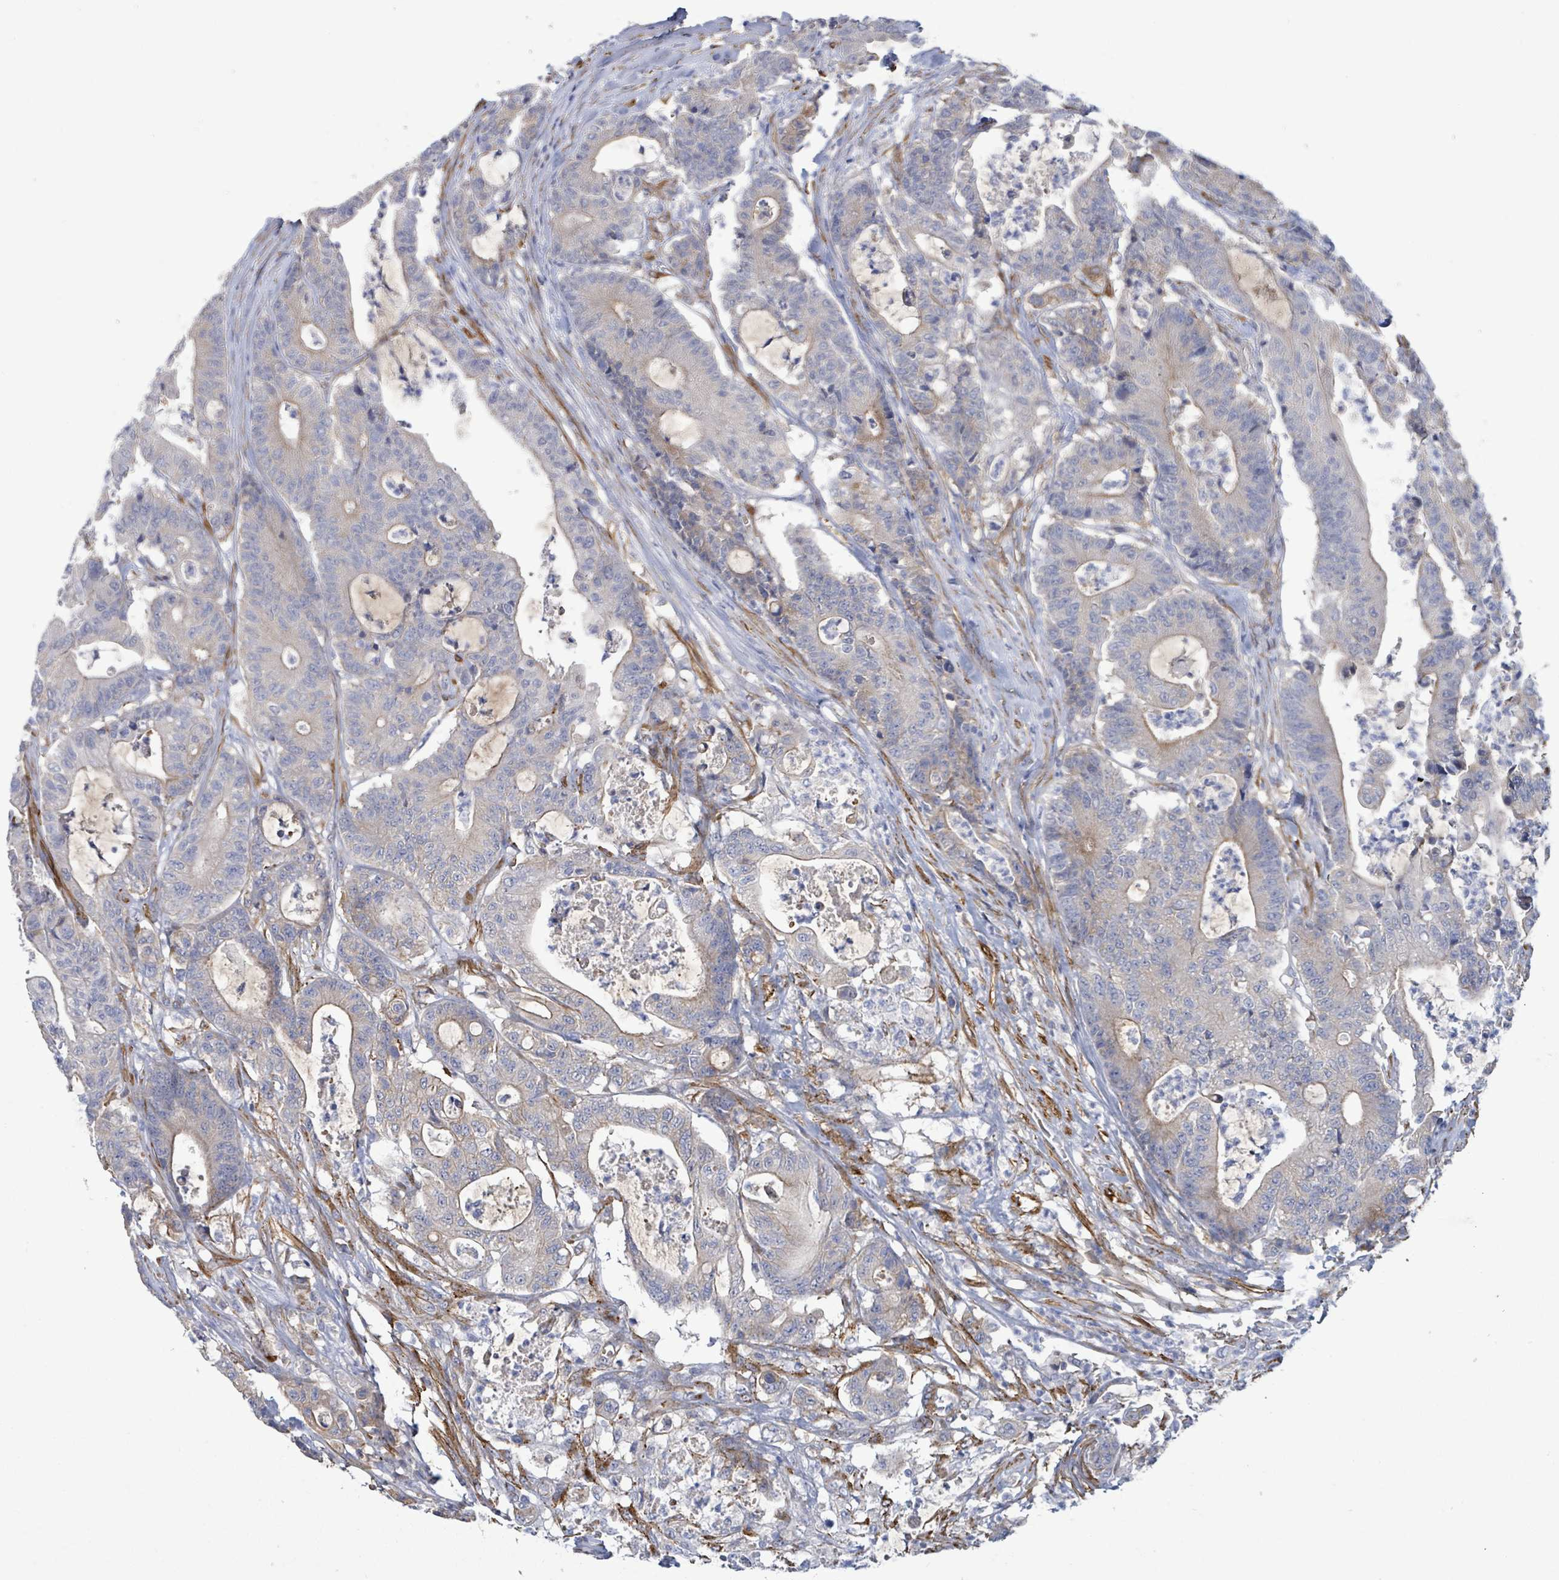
{"staining": {"intensity": "weak", "quantity": "<25%", "location": "cytoplasmic/membranous"}, "tissue": "colorectal cancer", "cell_type": "Tumor cells", "image_type": "cancer", "snomed": [{"axis": "morphology", "description": "Adenocarcinoma, NOS"}, {"axis": "topography", "description": "Colon"}], "caption": "Immunohistochemical staining of colorectal adenocarcinoma exhibits no significant staining in tumor cells.", "gene": "DMRTC1B", "patient": {"sex": "female", "age": 84}}